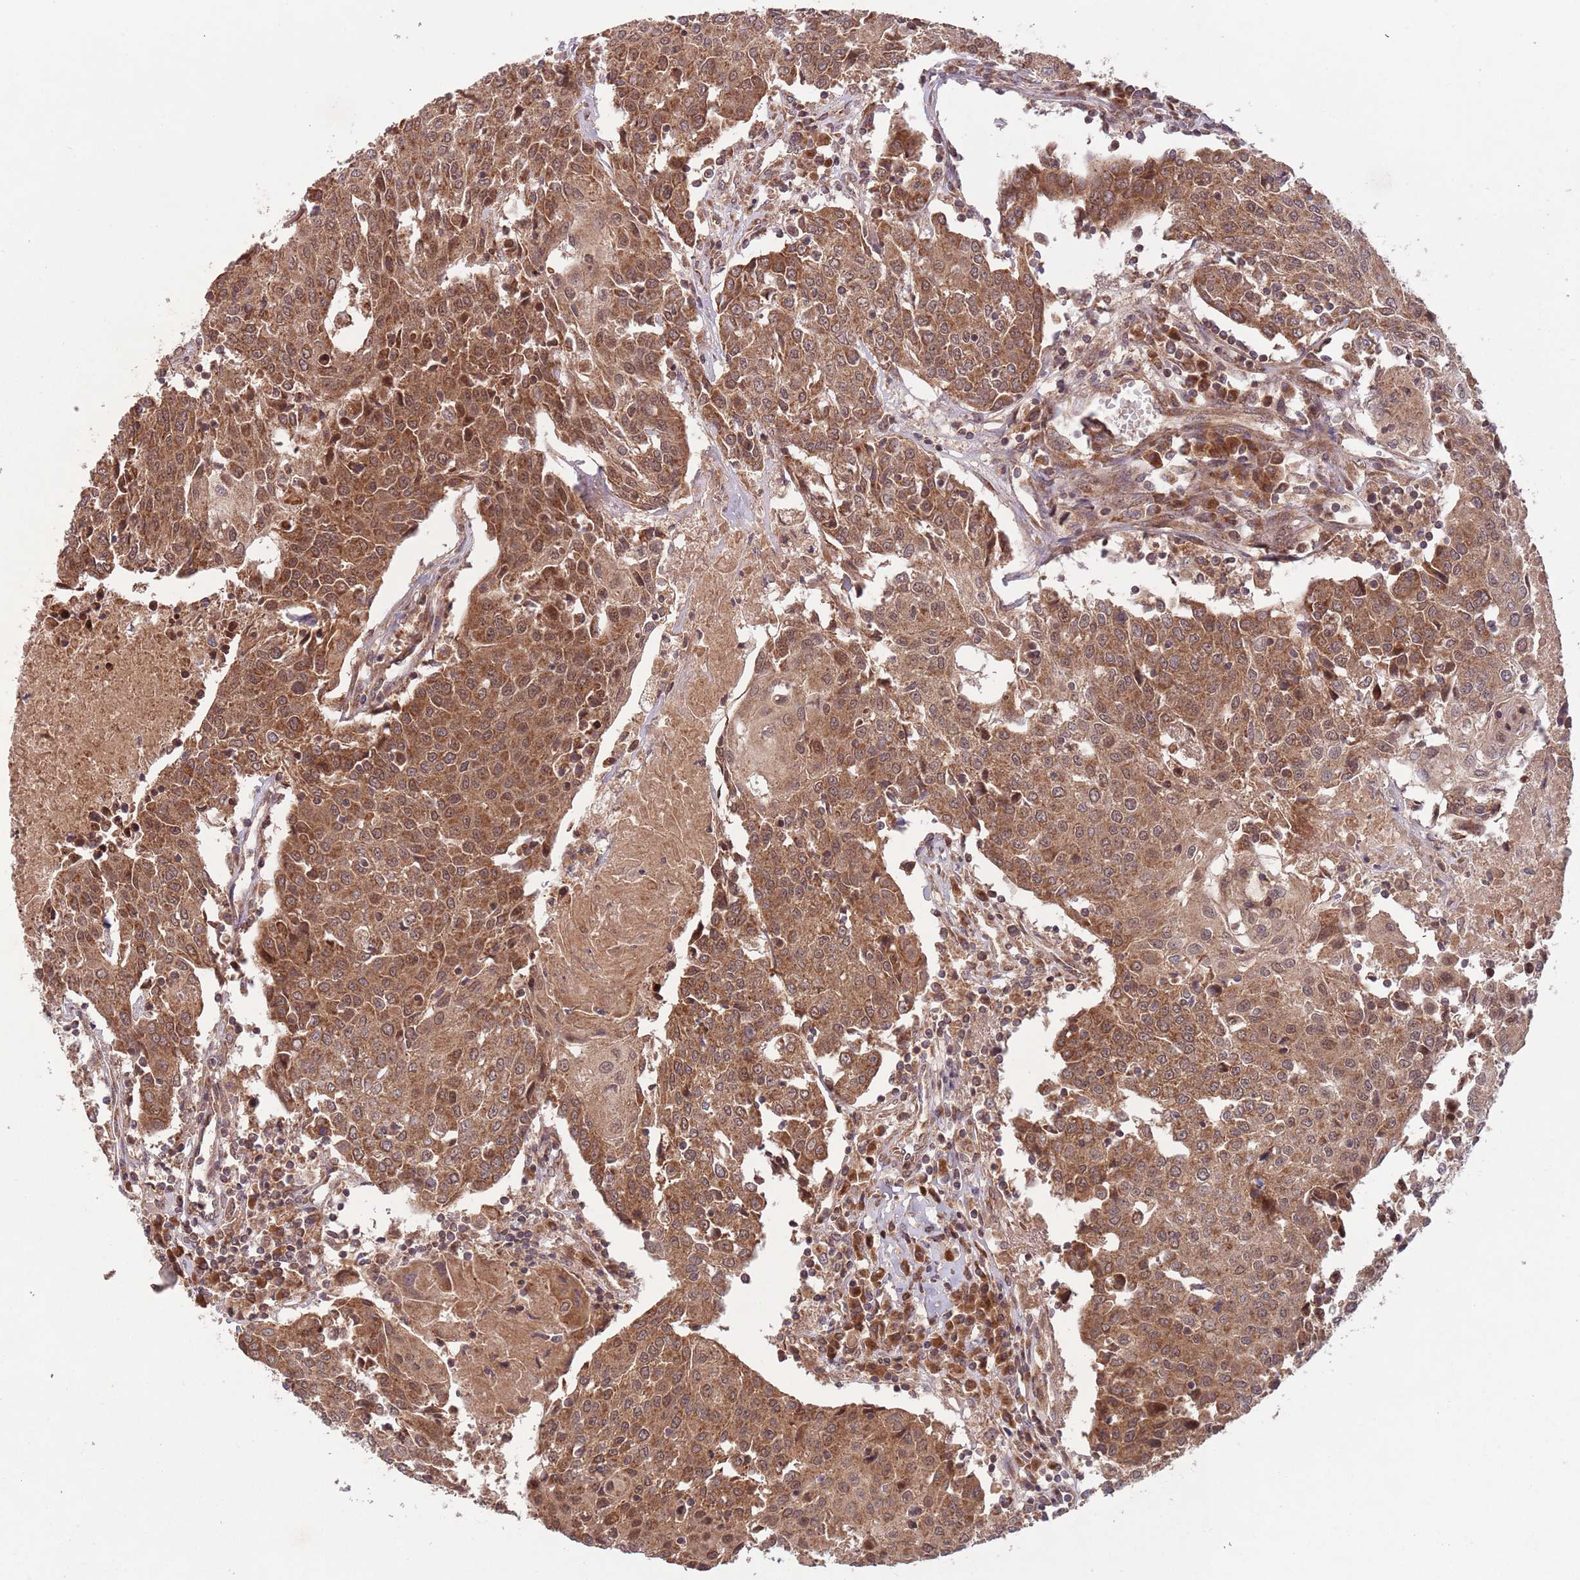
{"staining": {"intensity": "strong", "quantity": ">75%", "location": "cytoplasmic/membranous"}, "tissue": "urothelial cancer", "cell_type": "Tumor cells", "image_type": "cancer", "snomed": [{"axis": "morphology", "description": "Urothelial carcinoma, High grade"}, {"axis": "topography", "description": "Urinary bladder"}], "caption": "About >75% of tumor cells in human urothelial cancer show strong cytoplasmic/membranous protein positivity as visualized by brown immunohistochemical staining.", "gene": "MFNG", "patient": {"sex": "female", "age": 85}}